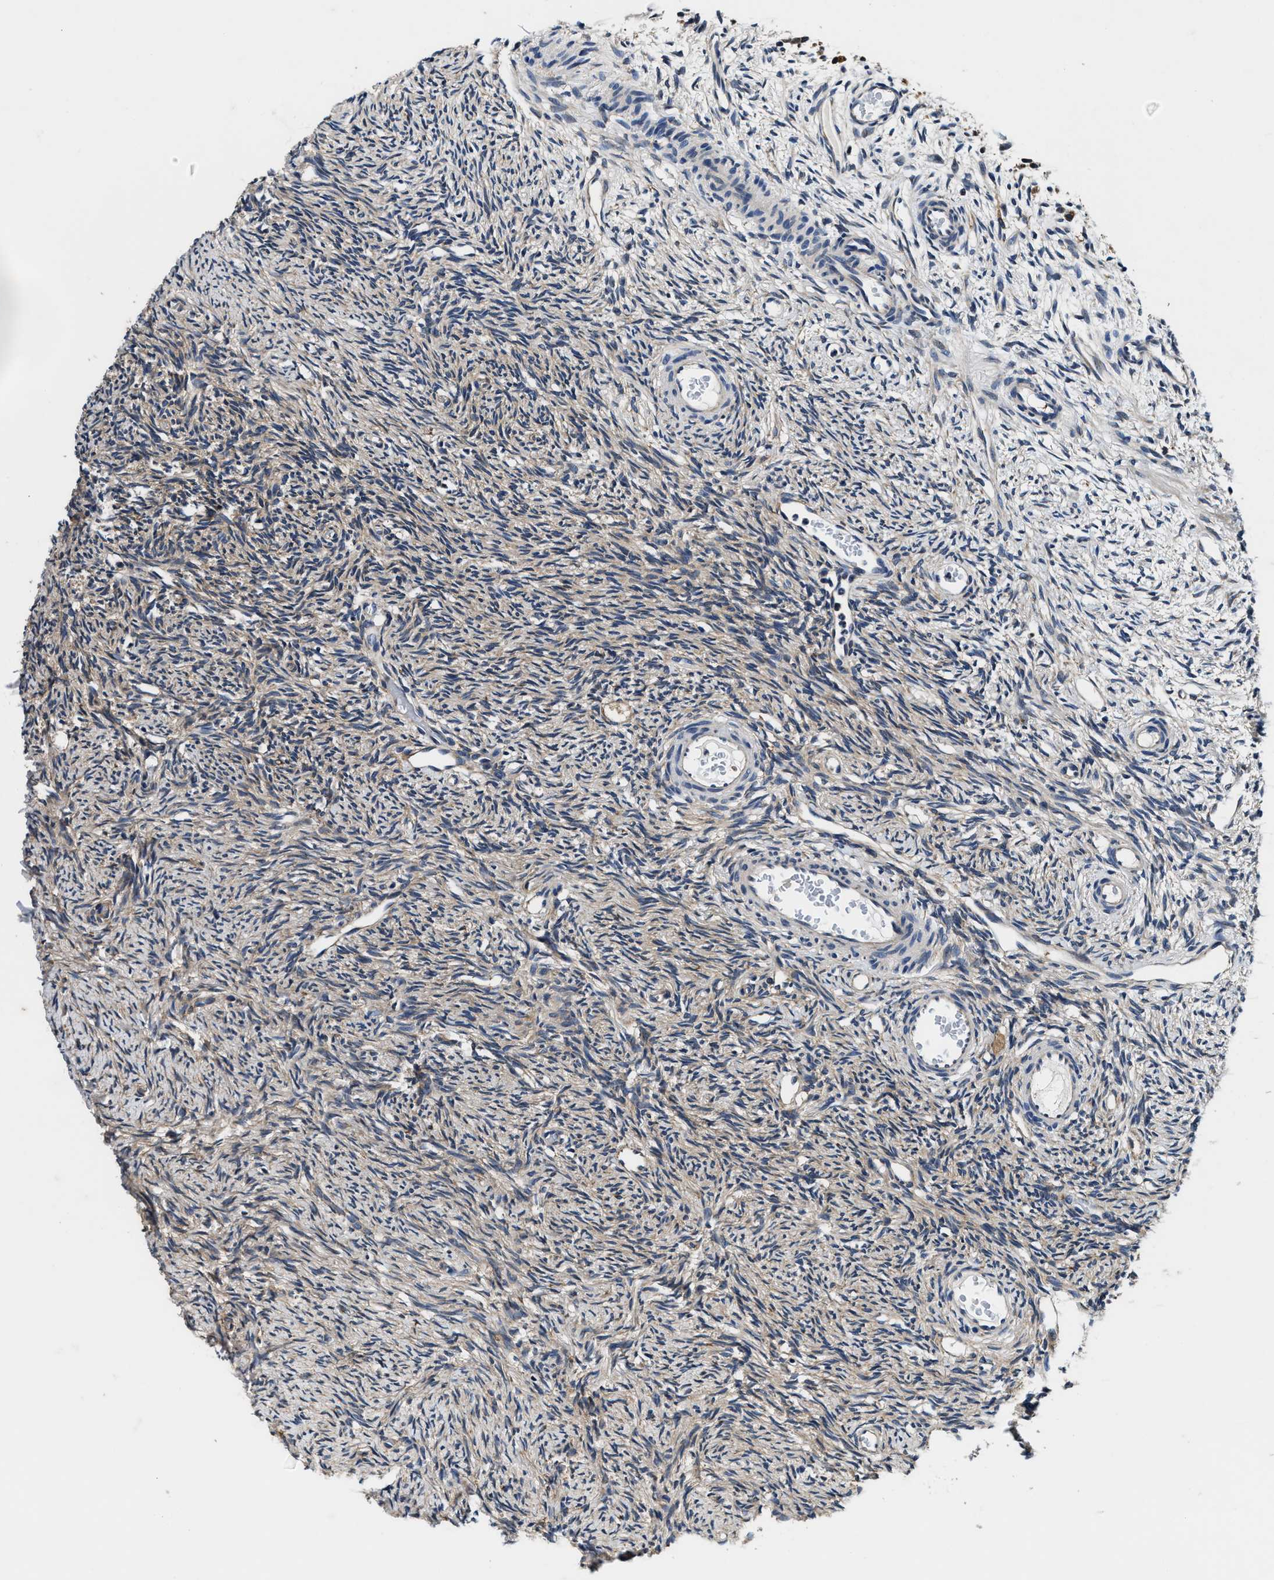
{"staining": {"intensity": "weak", "quantity": ">75%", "location": "cytoplasmic/membranous"}, "tissue": "ovary", "cell_type": "Ovarian stroma cells", "image_type": "normal", "snomed": [{"axis": "morphology", "description": "Normal tissue, NOS"}, {"axis": "topography", "description": "Ovary"}], "caption": "This is a histology image of immunohistochemistry staining of benign ovary, which shows weak staining in the cytoplasmic/membranous of ovarian stroma cells.", "gene": "PI4KB", "patient": {"sex": "female", "age": 33}}